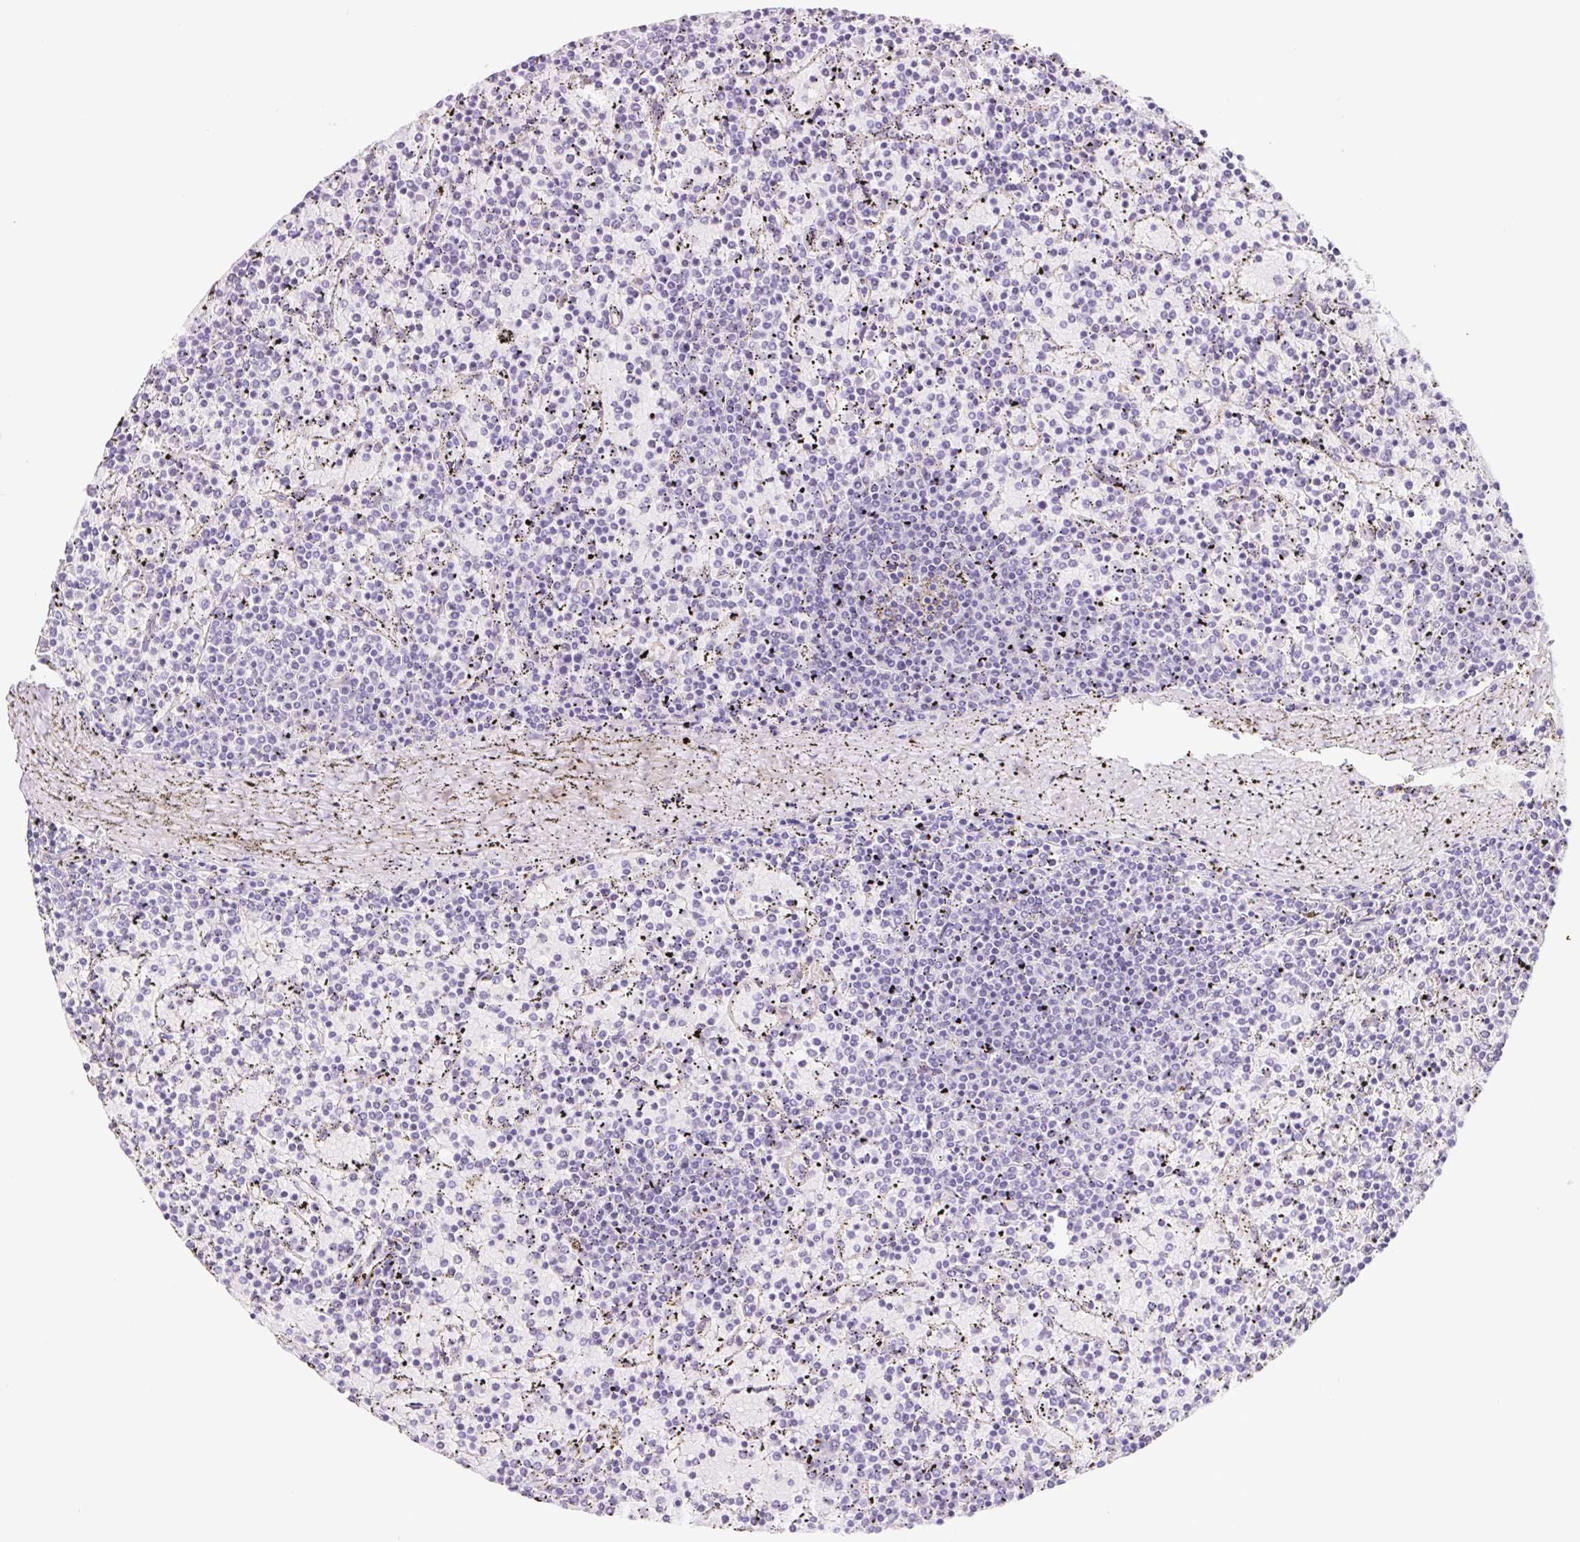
{"staining": {"intensity": "negative", "quantity": "none", "location": "none"}, "tissue": "lymphoma", "cell_type": "Tumor cells", "image_type": "cancer", "snomed": [{"axis": "morphology", "description": "Malignant lymphoma, non-Hodgkin's type, Low grade"}, {"axis": "topography", "description": "Spleen"}], "caption": "Immunohistochemistry (IHC) photomicrograph of lymphoma stained for a protein (brown), which demonstrates no expression in tumor cells. (DAB (3,3'-diaminobenzidine) IHC with hematoxylin counter stain).", "gene": "CYP21A2", "patient": {"sex": "female", "age": 77}}